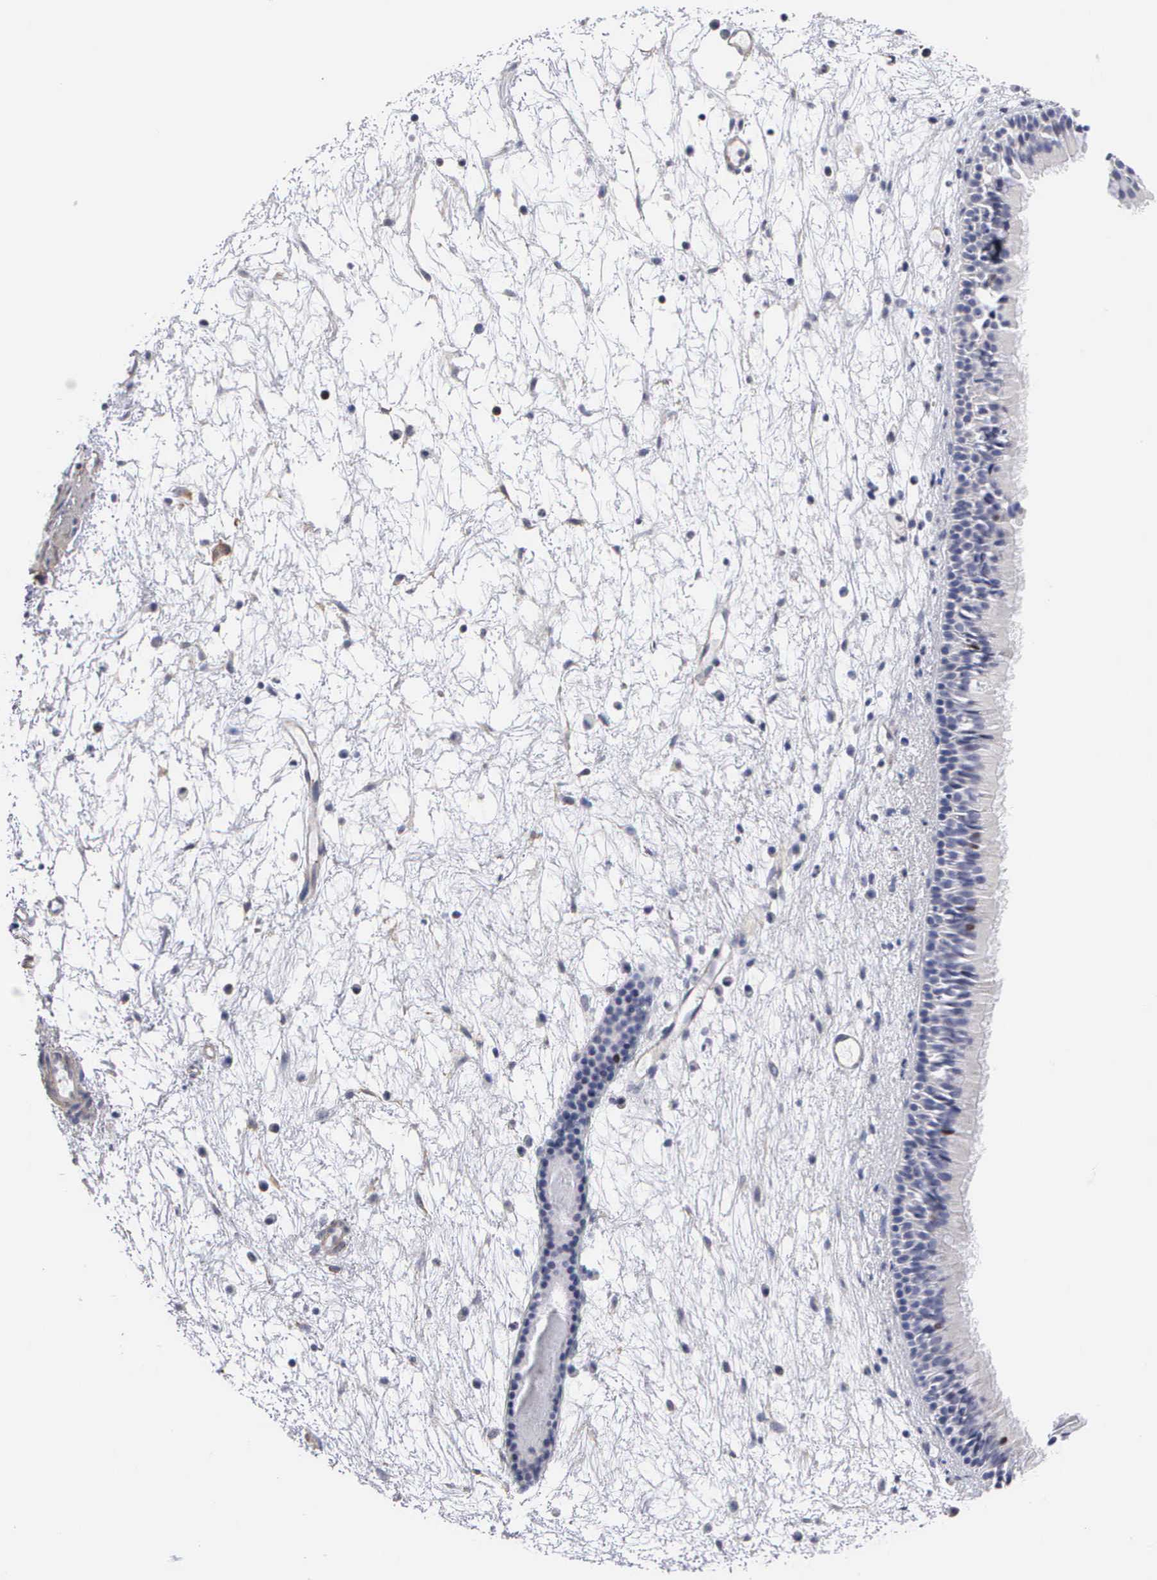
{"staining": {"intensity": "moderate", "quantity": "<25%", "location": "nuclear"}, "tissue": "nasopharynx", "cell_type": "Respiratory epithelial cells", "image_type": "normal", "snomed": [{"axis": "morphology", "description": "Normal tissue, NOS"}, {"axis": "topography", "description": "Nasopharynx"}], "caption": "A brown stain highlights moderate nuclear staining of a protein in respiratory epithelial cells of benign human nasopharynx.", "gene": "ELFN2", "patient": {"sex": "female", "age": 78}}